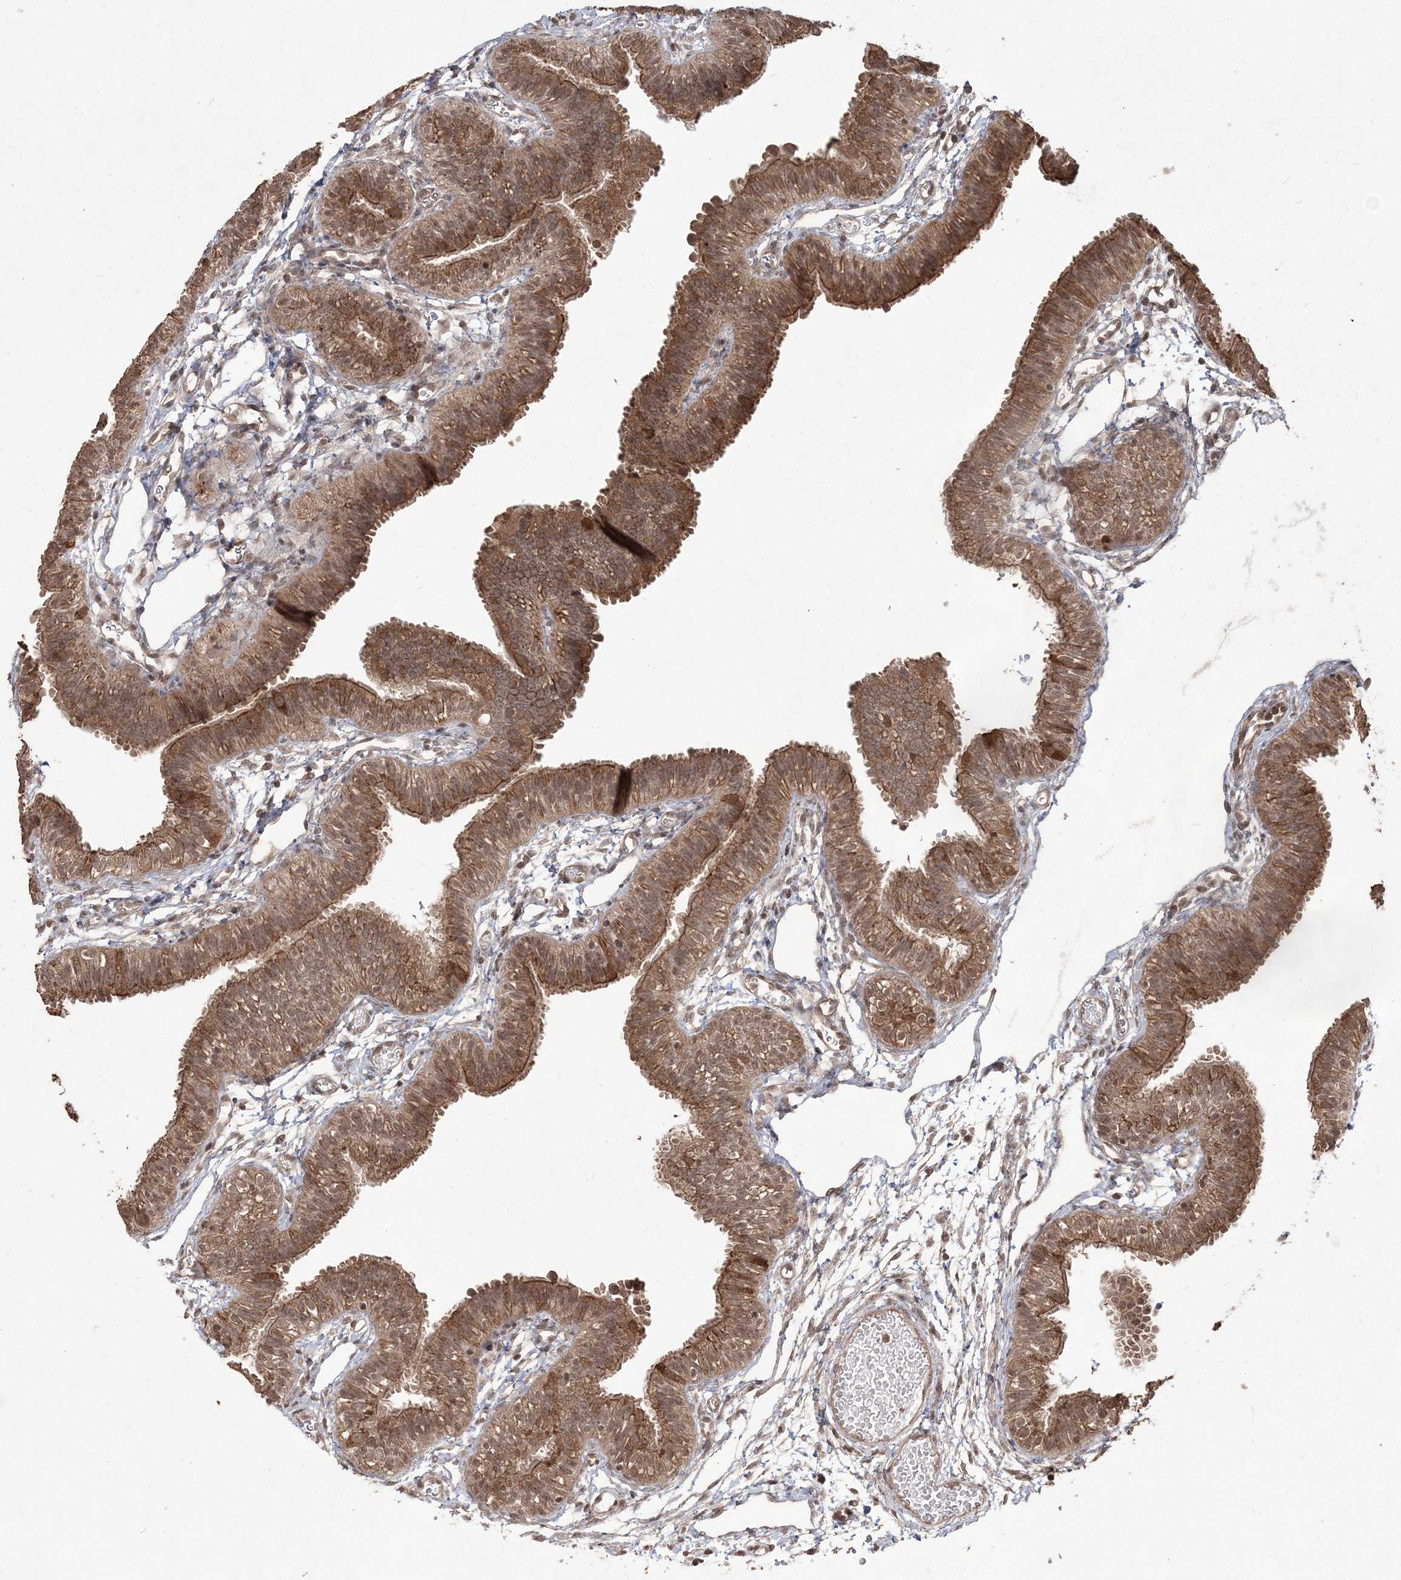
{"staining": {"intensity": "moderate", "quantity": ">75%", "location": "cytoplasmic/membranous"}, "tissue": "fallopian tube", "cell_type": "Glandular cells", "image_type": "normal", "snomed": [{"axis": "morphology", "description": "Normal tissue, NOS"}, {"axis": "topography", "description": "Fallopian tube"}], "caption": "An image of fallopian tube stained for a protein demonstrates moderate cytoplasmic/membranous brown staining in glandular cells.", "gene": "EHHADH", "patient": {"sex": "female", "age": 35}}